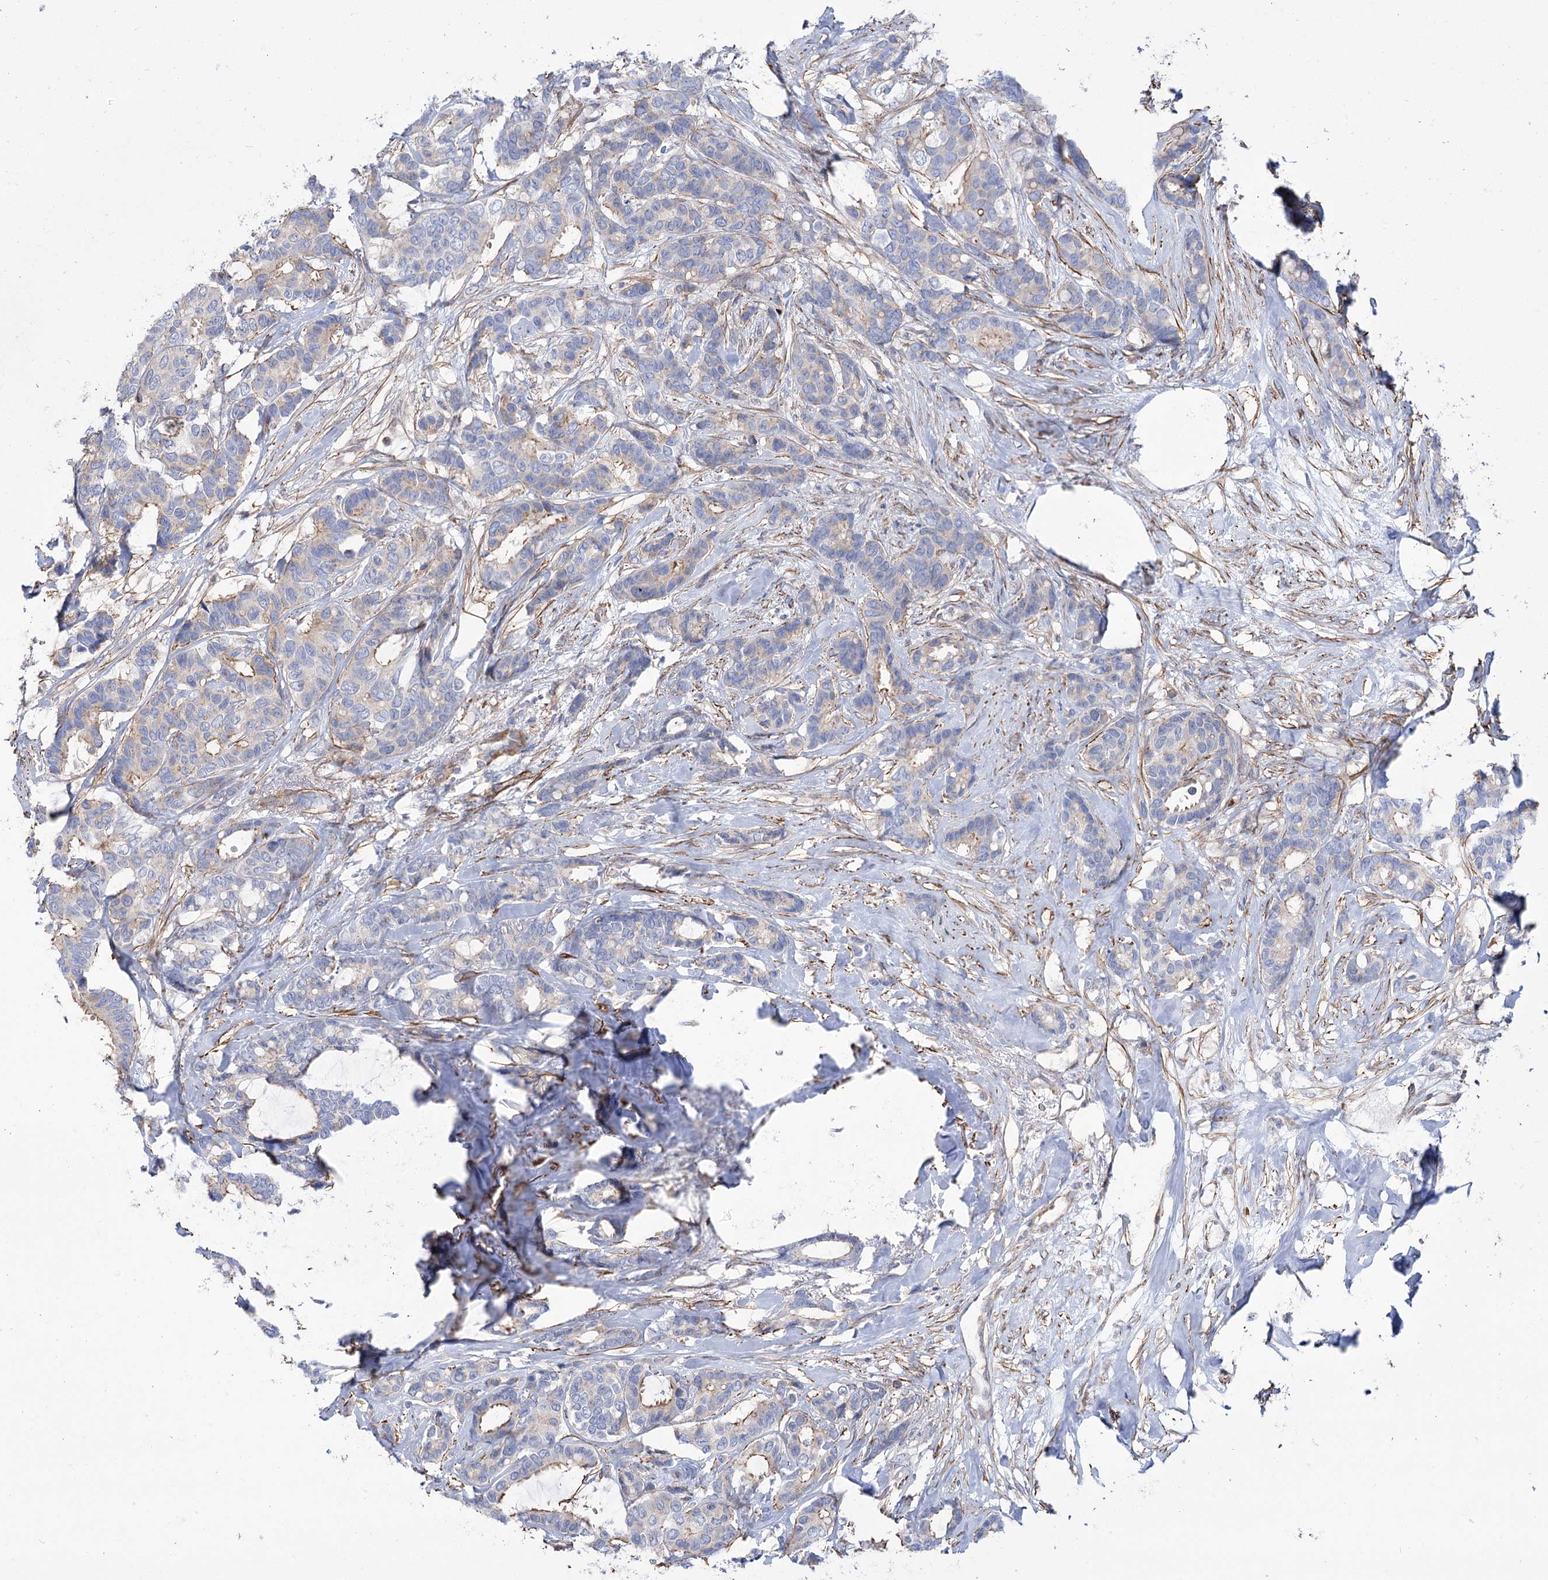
{"staining": {"intensity": "weak", "quantity": "<25%", "location": "cytoplasmic/membranous"}, "tissue": "breast cancer", "cell_type": "Tumor cells", "image_type": "cancer", "snomed": [{"axis": "morphology", "description": "Duct carcinoma"}, {"axis": "topography", "description": "Breast"}], "caption": "The image reveals no significant staining in tumor cells of breast cancer. (DAB (3,3'-diaminobenzidine) IHC with hematoxylin counter stain).", "gene": "WASHC3", "patient": {"sex": "female", "age": 87}}